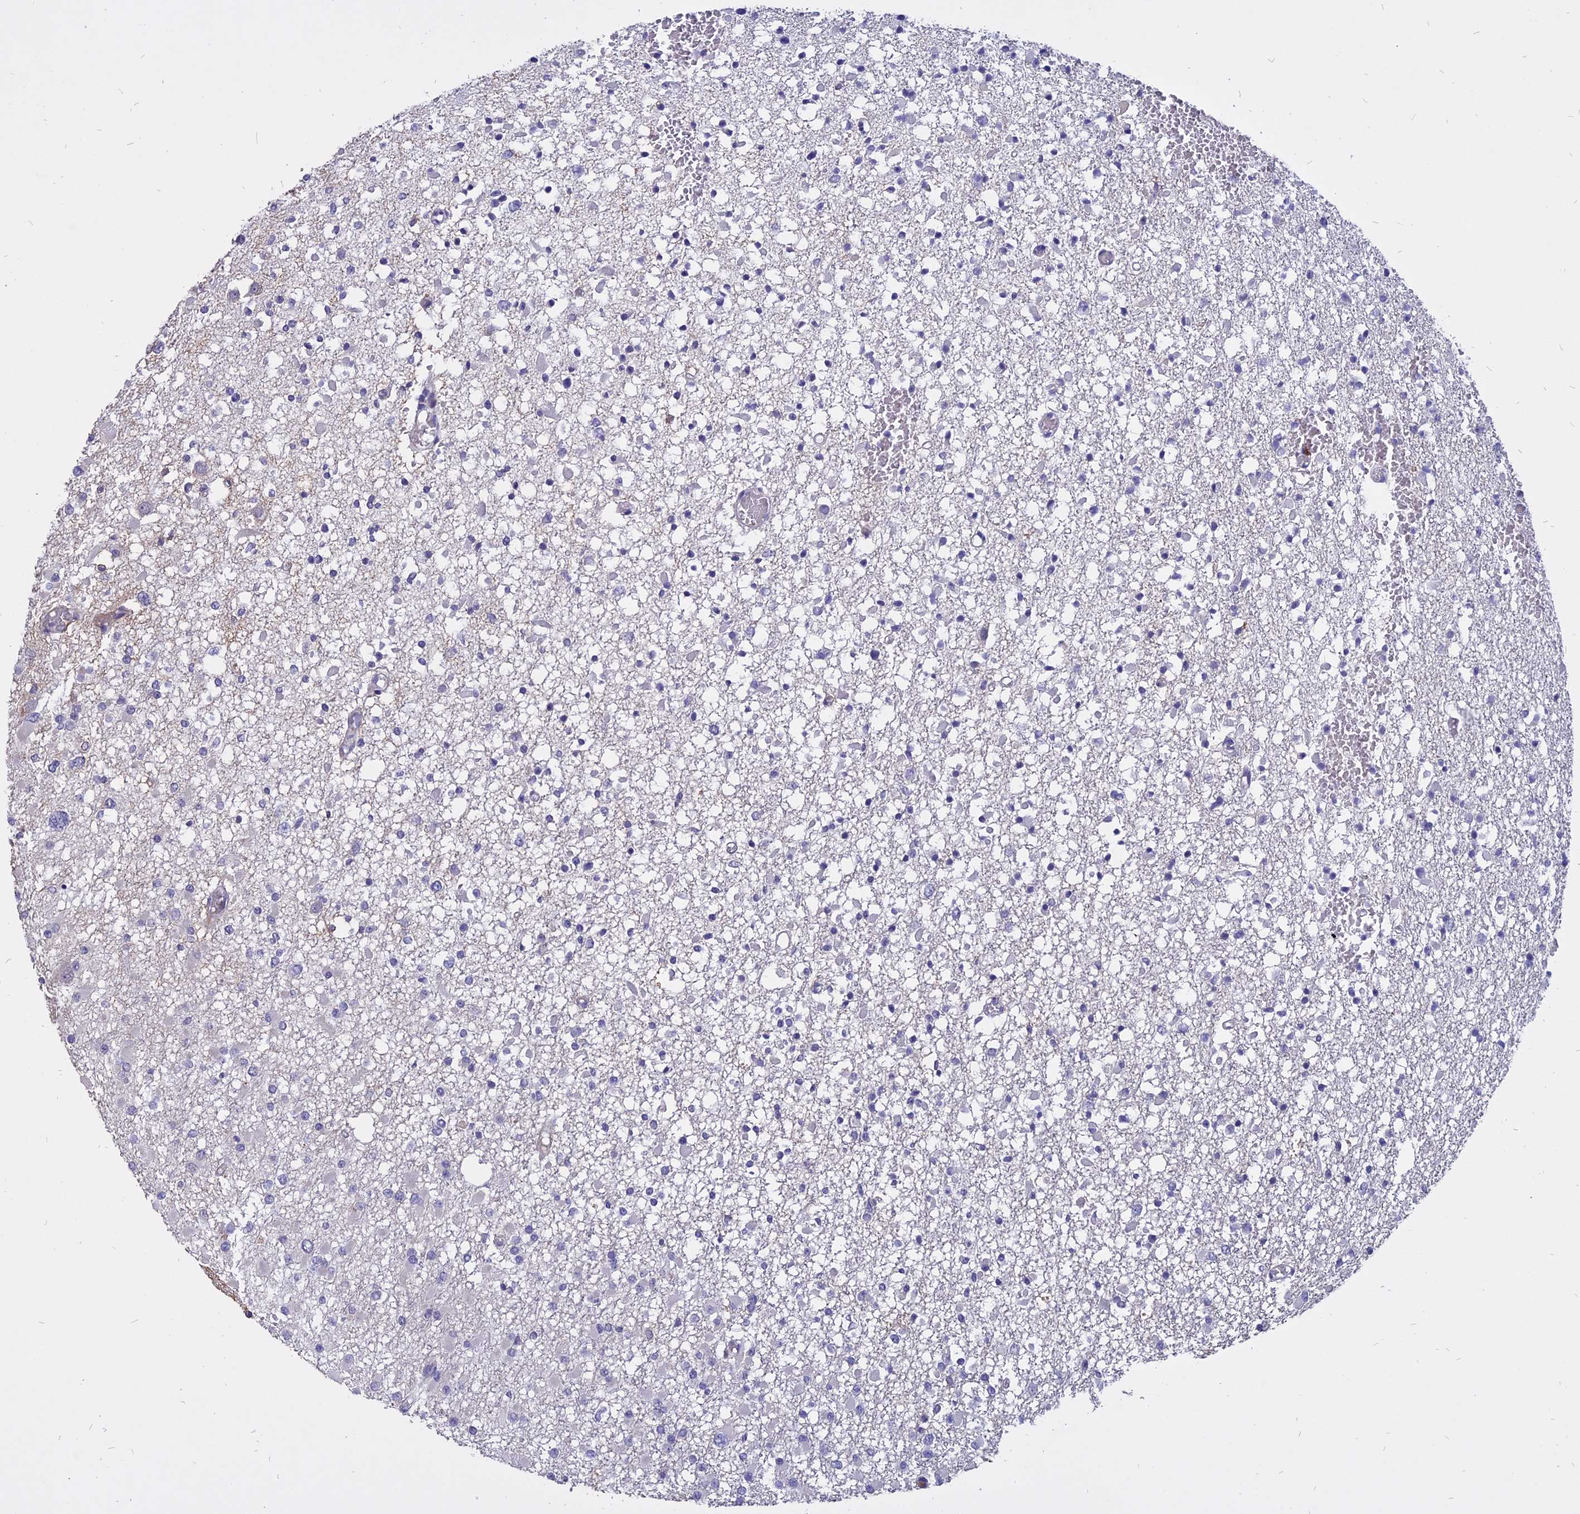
{"staining": {"intensity": "negative", "quantity": "none", "location": "none"}, "tissue": "glioma", "cell_type": "Tumor cells", "image_type": "cancer", "snomed": [{"axis": "morphology", "description": "Glioma, malignant, Low grade"}, {"axis": "topography", "description": "Brain"}], "caption": "Immunohistochemical staining of human glioma demonstrates no significant staining in tumor cells.", "gene": "TMEM263", "patient": {"sex": "female", "age": 22}}